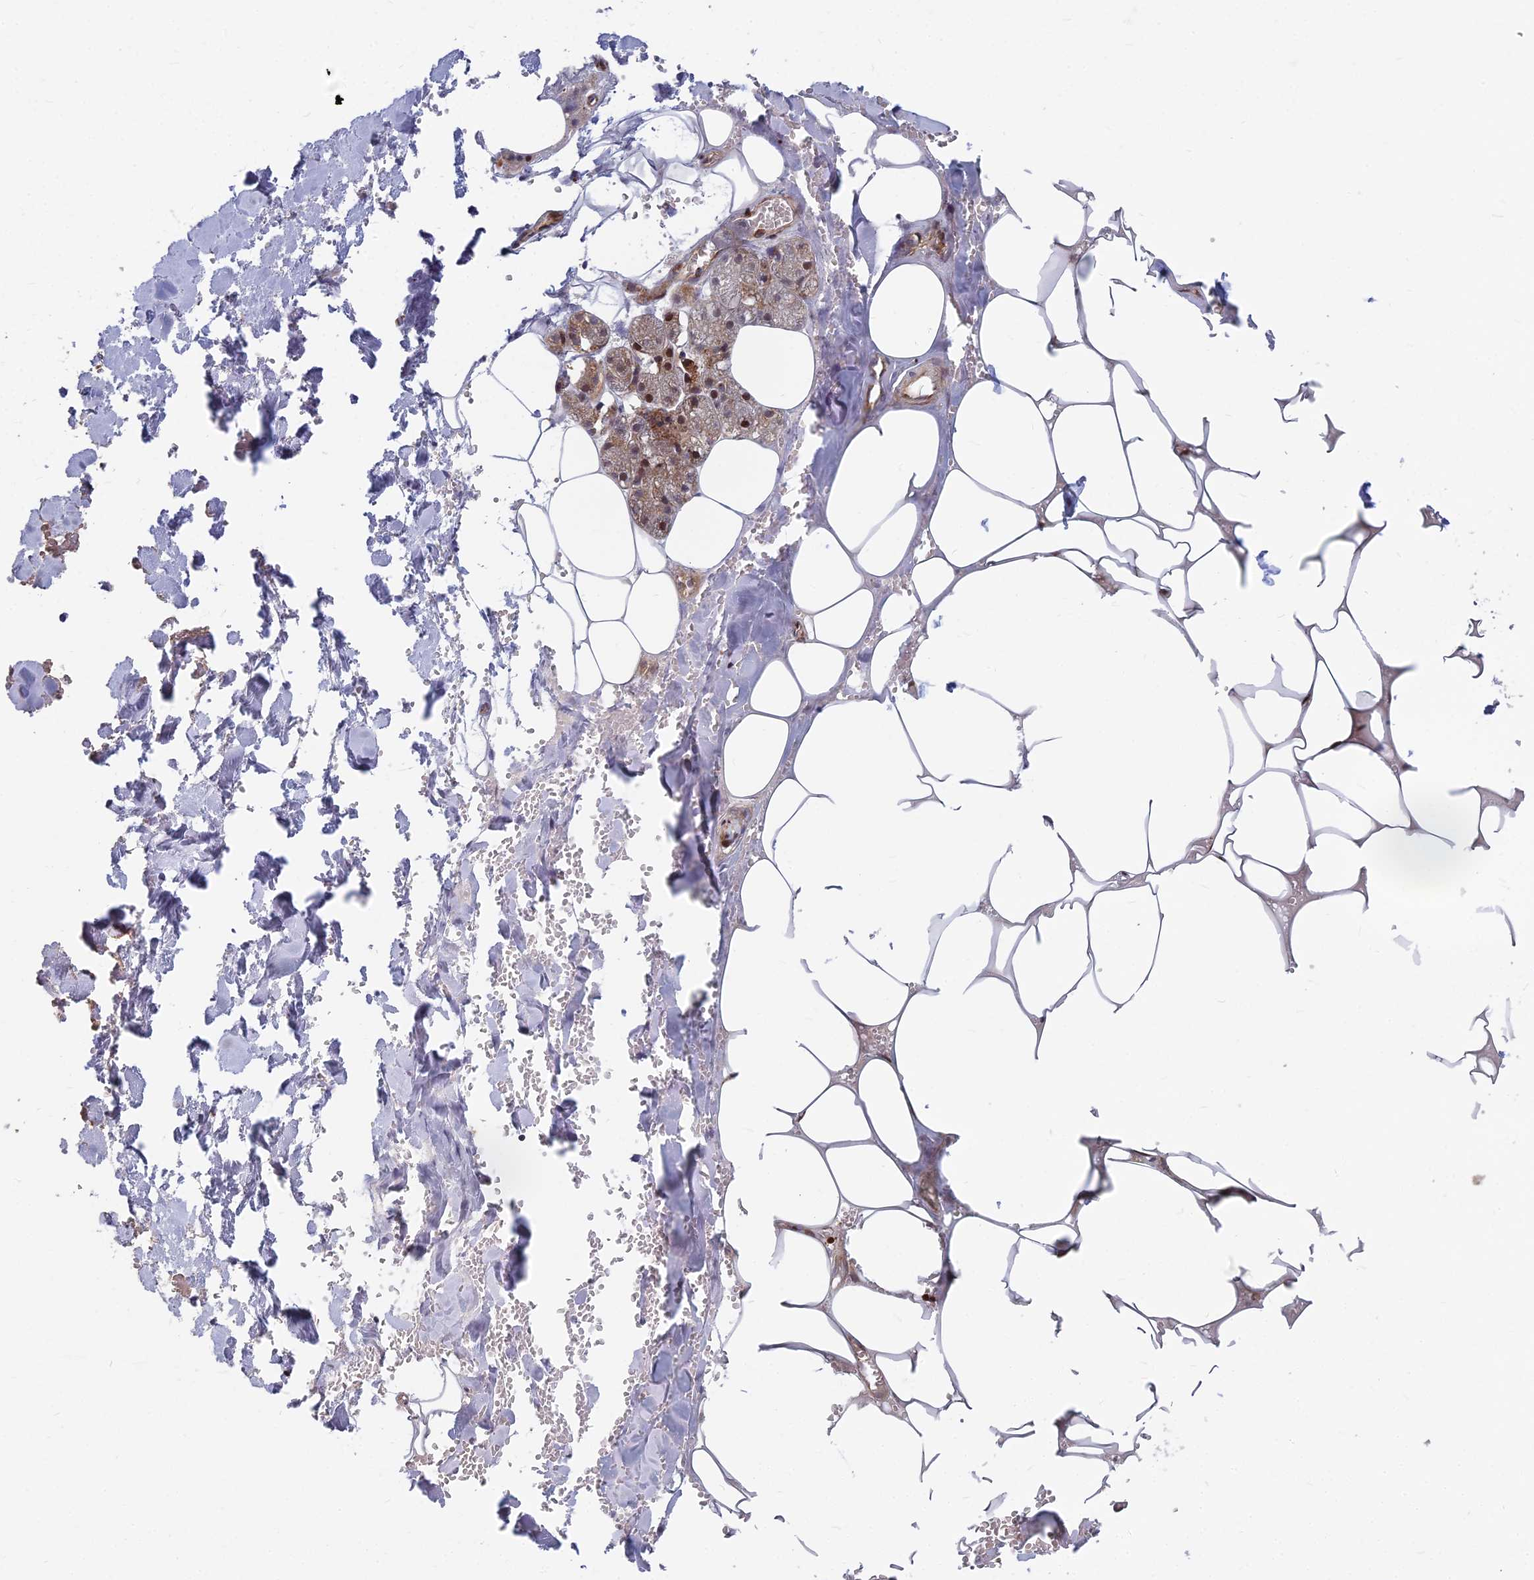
{"staining": {"intensity": "strong", "quantity": "<25%", "location": "cytoplasmic/membranous,nuclear"}, "tissue": "salivary gland", "cell_type": "Glandular cells", "image_type": "normal", "snomed": [{"axis": "morphology", "description": "Normal tissue, NOS"}, {"axis": "topography", "description": "Salivary gland"}], "caption": "Protein staining shows strong cytoplasmic/membranous,nuclear expression in about <25% of glandular cells in benign salivary gland.", "gene": "COMMD2", "patient": {"sex": "male", "age": 62}}